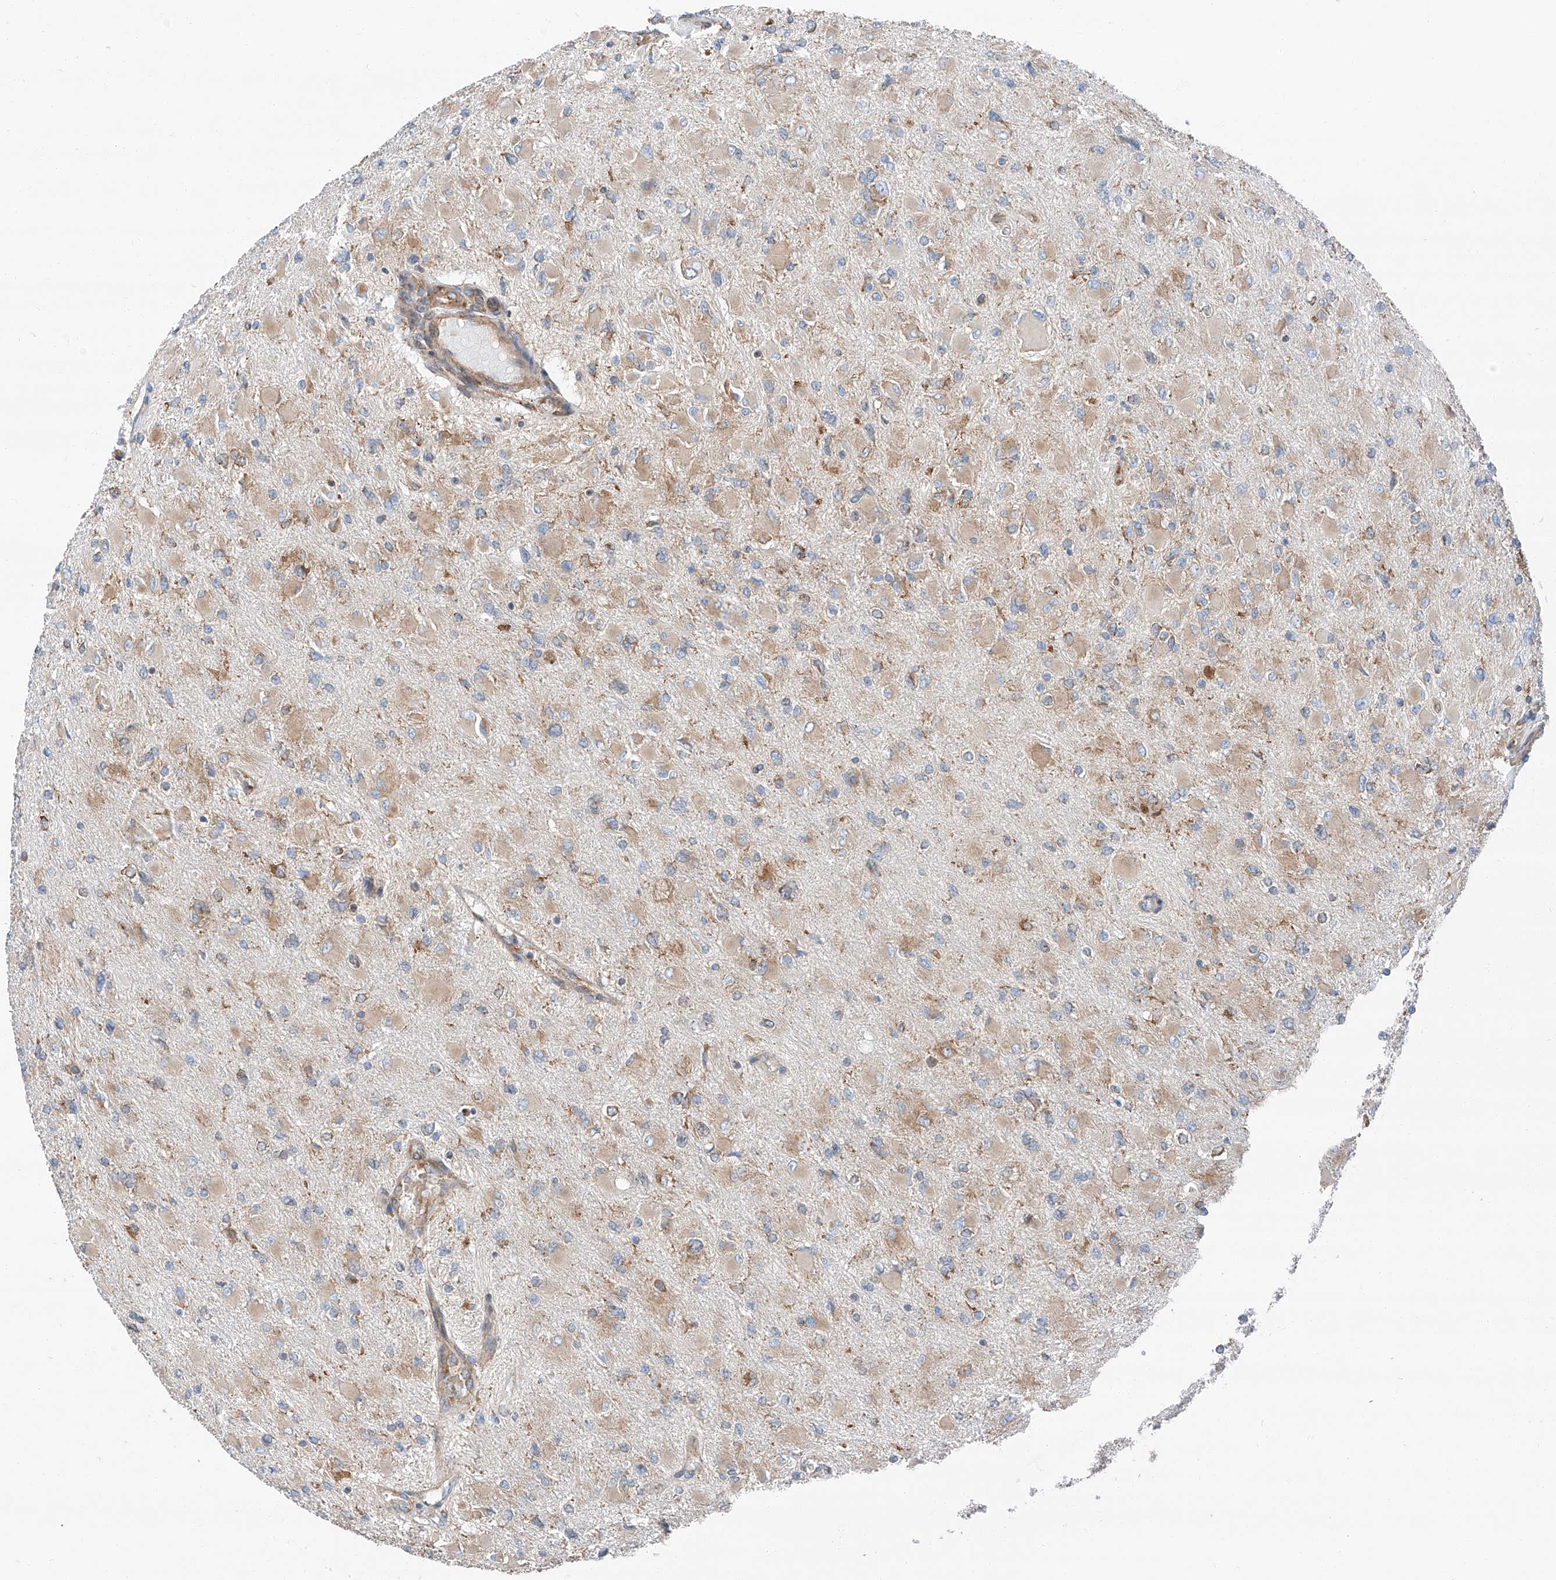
{"staining": {"intensity": "weak", "quantity": "25%-75%", "location": "cytoplasmic/membranous"}, "tissue": "glioma", "cell_type": "Tumor cells", "image_type": "cancer", "snomed": [{"axis": "morphology", "description": "Glioma, malignant, High grade"}, {"axis": "topography", "description": "Cerebral cortex"}], "caption": "Glioma tissue shows weak cytoplasmic/membranous positivity in approximately 25%-75% of tumor cells, visualized by immunohistochemistry.", "gene": "ZC3H15", "patient": {"sex": "female", "age": 36}}